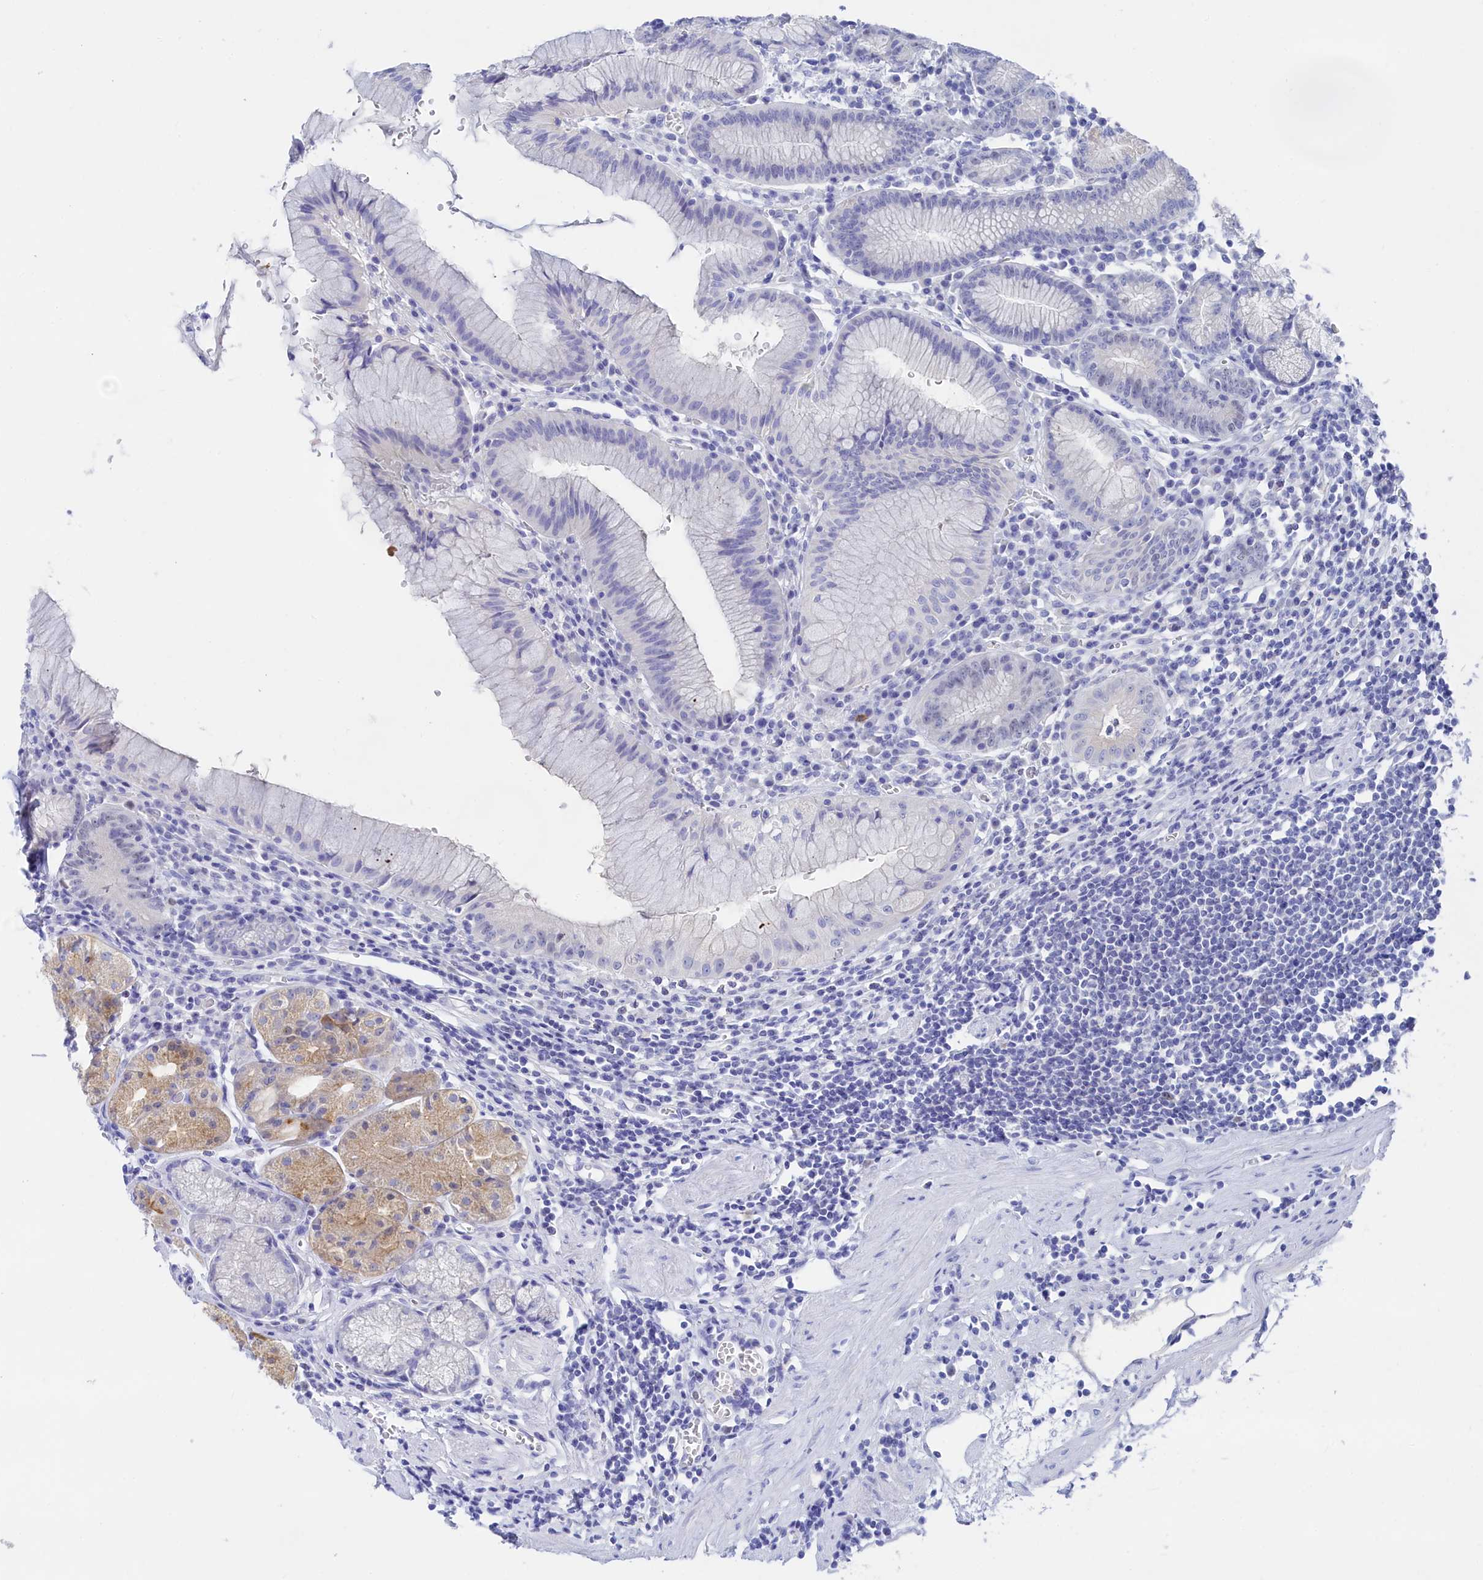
{"staining": {"intensity": "weak", "quantity": "25%-75%", "location": "cytoplasmic/membranous"}, "tissue": "stomach", "cell_type": "Glandular cells", "image_type": "normal", "snomed": [{"axis": "morphology", "description": "Normal tissue, NOS"}, {"axis": "topography", "description": "Stomach"}], "caption": "Immunohistochemistry of normal stomach shows low levels of weak cytoplasmic/membranous staining in about 25%-75% of glandular cells. (Brightfield microscopy of DAB IHC at high magnification).", "gene": "TRIM10", "patient": {"sex": "male", "age": 55}}